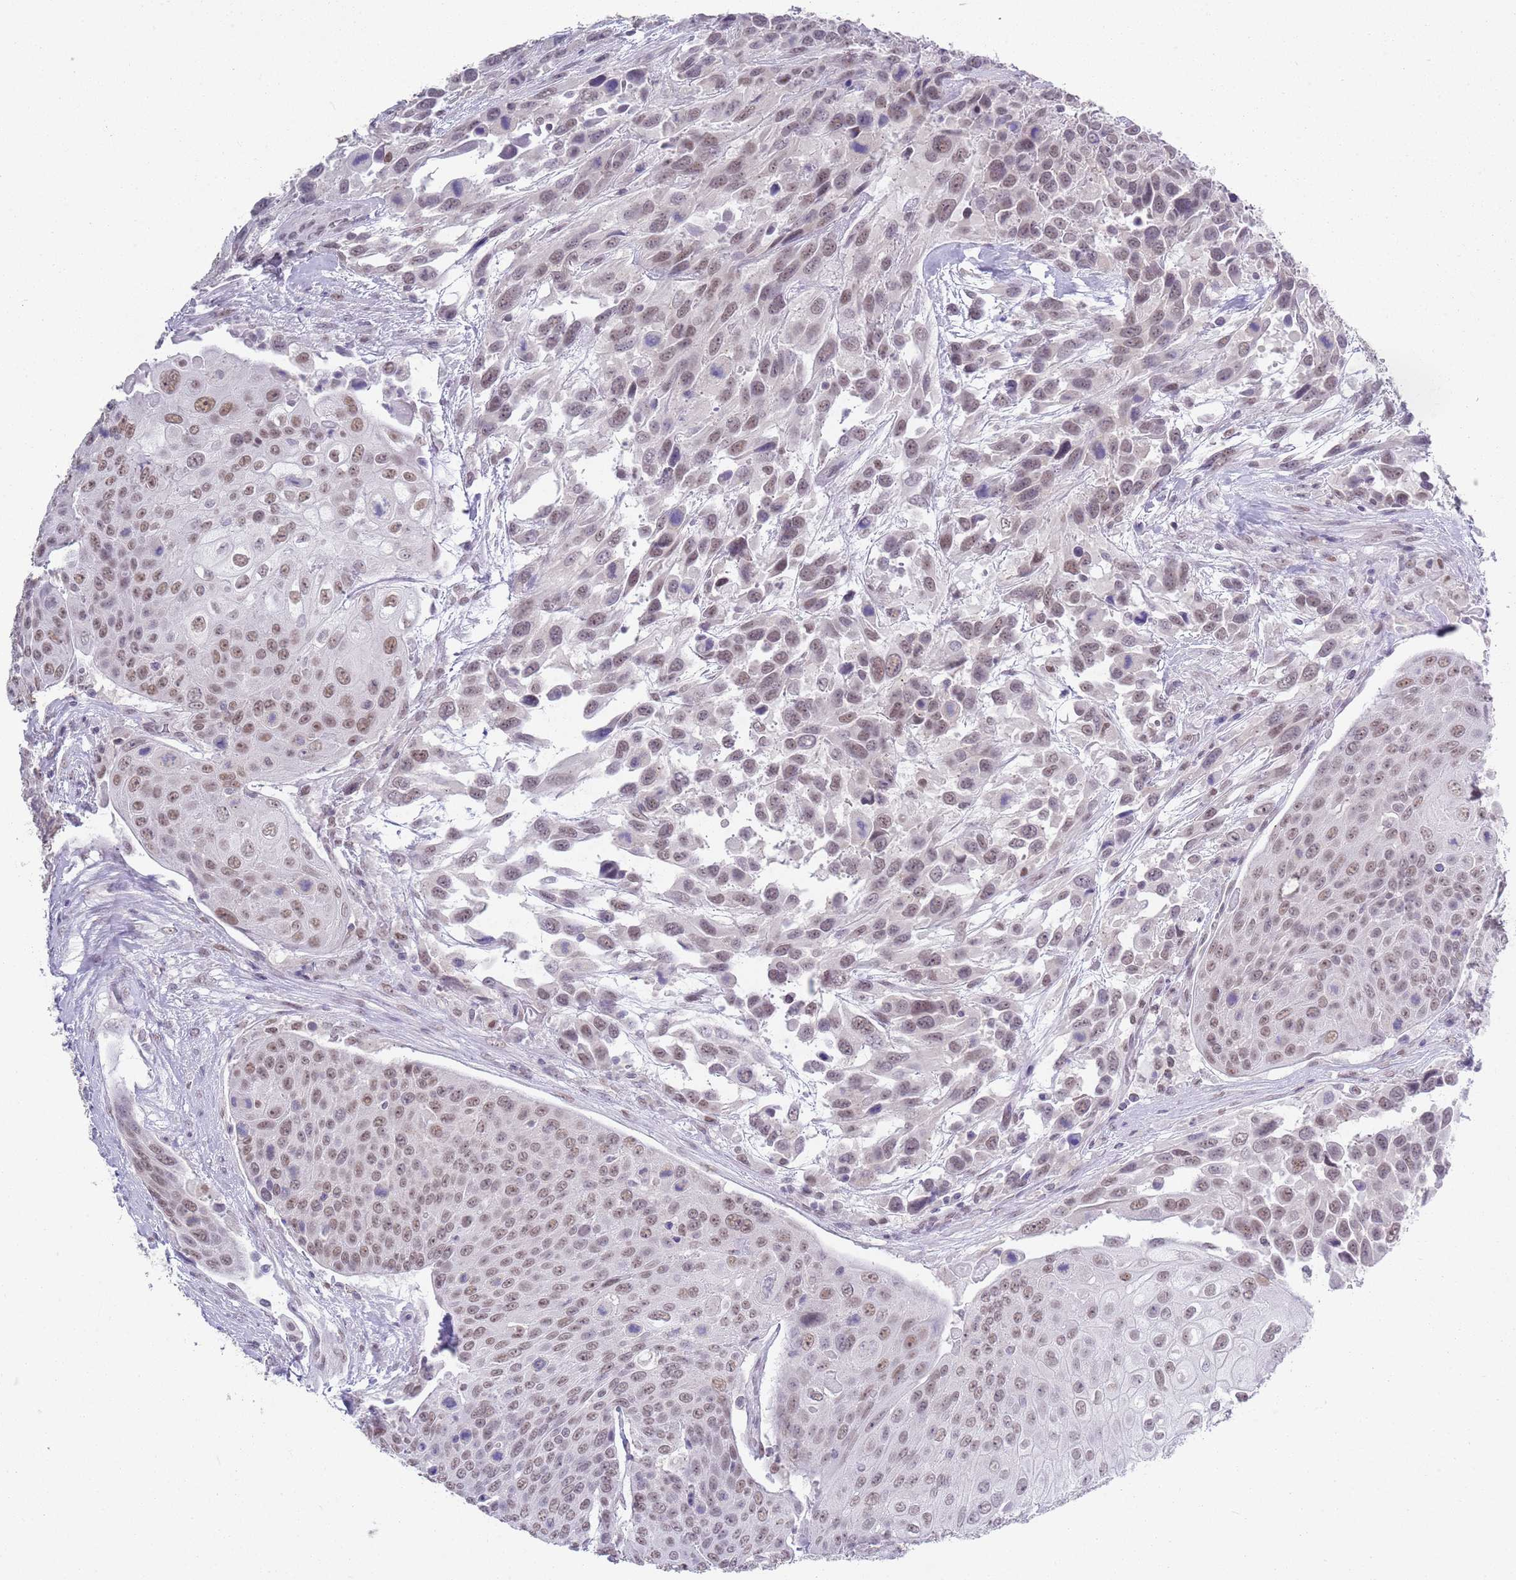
{"staining": {"intensity": "weak", "quantity": ">75%", "location": "nuclear"}, "tissue": "urothelial cancer", "cell_type": "Tumor cells", "image_type": "cancer", "snomed": [{"axis": "morphology", "description": "Urothelial carcinoma, High grade"}, {"axis": "topography", "description": "Urinary bladder"}], "caption": "Urothelial cancer was stained to show a protein in brown. There is low levels of weak nuclear expression in about >75% of tumor cells.", "gene": "SEPHS2", "patient": {"sex": "female", "age": 70}}